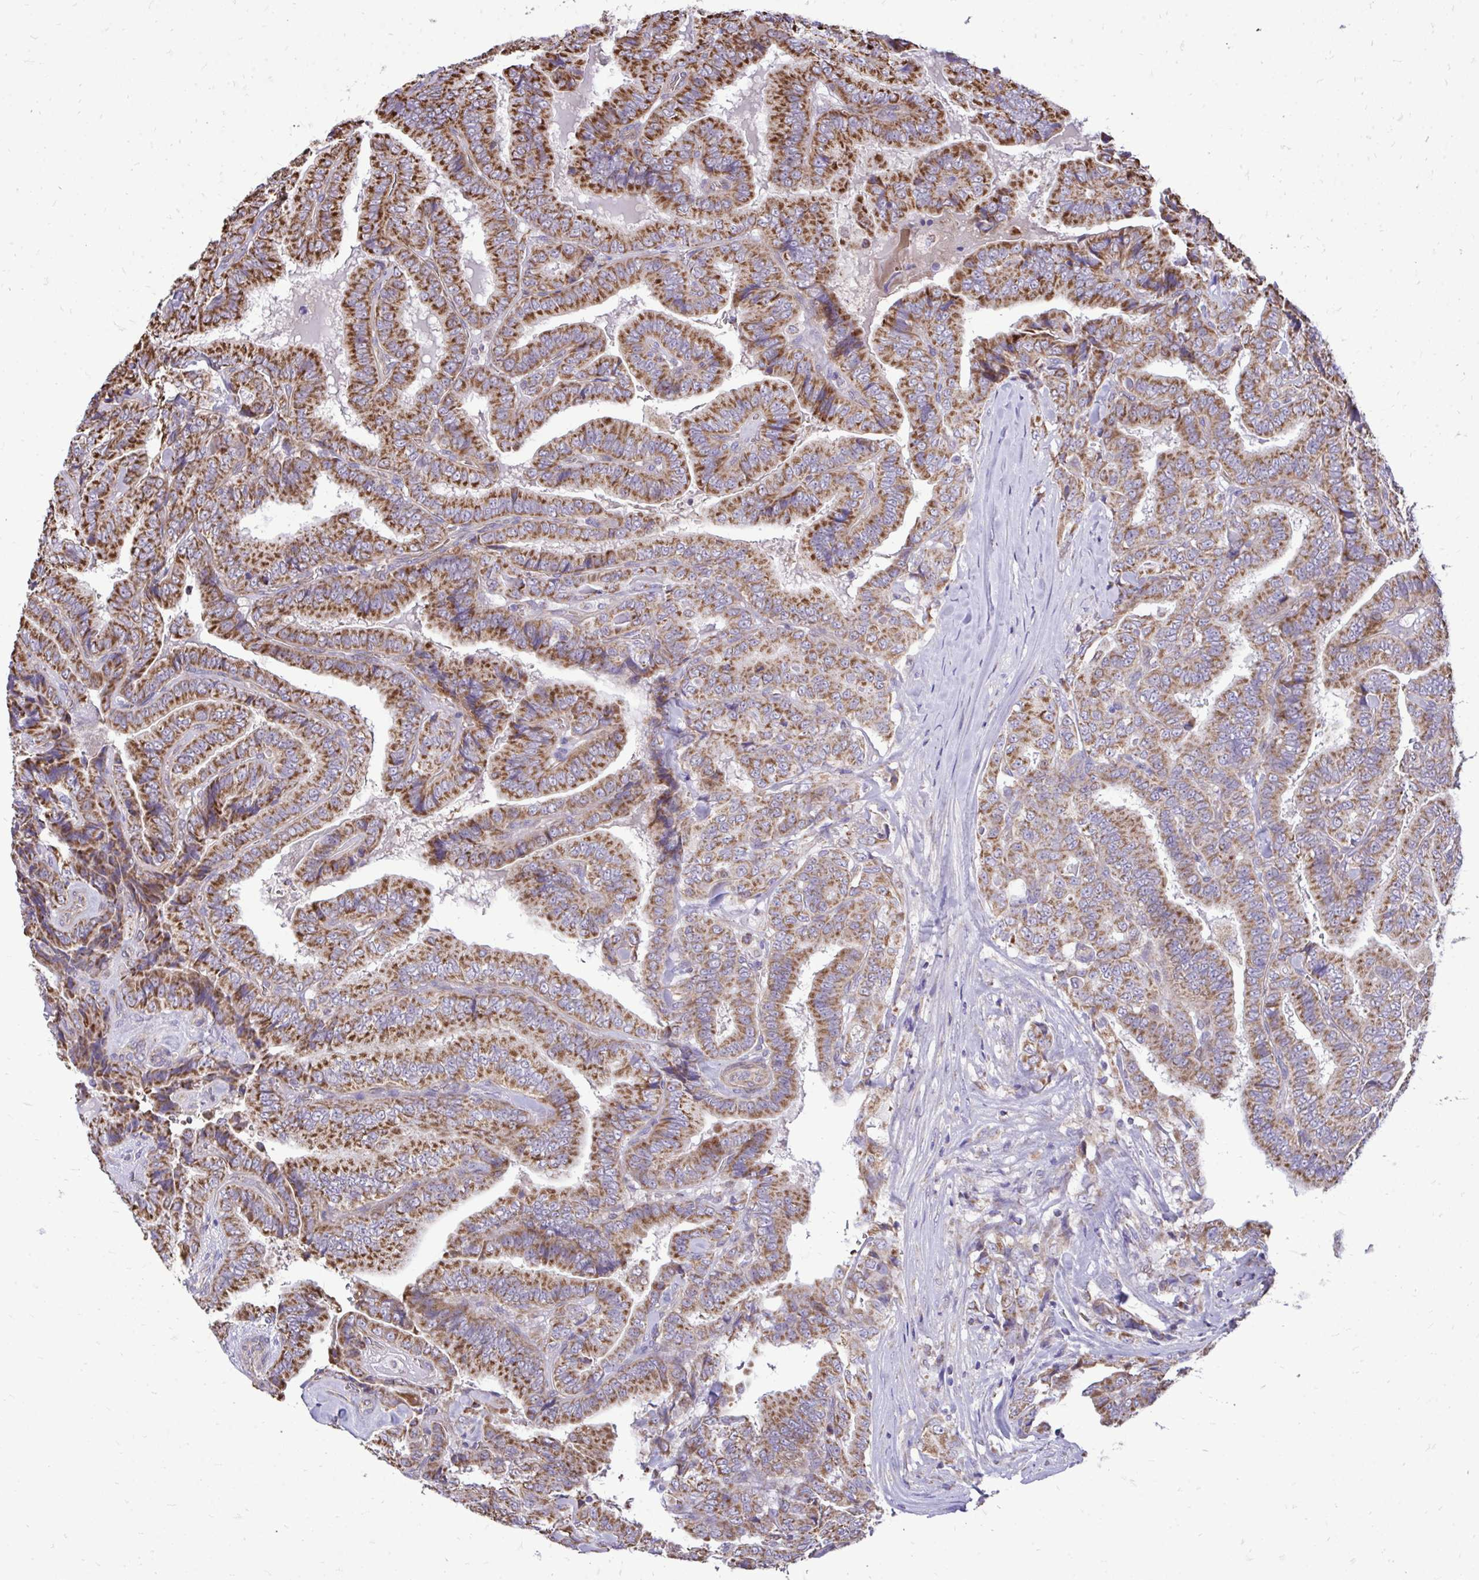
{"staining": {"intensity": "moderate", "quantity": ">75%", "location": "cytoplasmic/membranous"}, "tissue": "thyroid cancer", "cell_type": "Tumor cells", "image_type": "cancer", "snomed": [{"axis": "morphology", "description": "Papillary adenocarcinoma, NOS"}, {"axis": "topography", "description": "Thyroid gland"}], "caption": "Immunohistochemical staining of thyroid cancer demonstrates medium levels of moderate cytoplasmic/membranous protein staining in about >75% of tumor cells.", "gene": "UBE2C", "patient": {"sex": "male", "age": 61}}